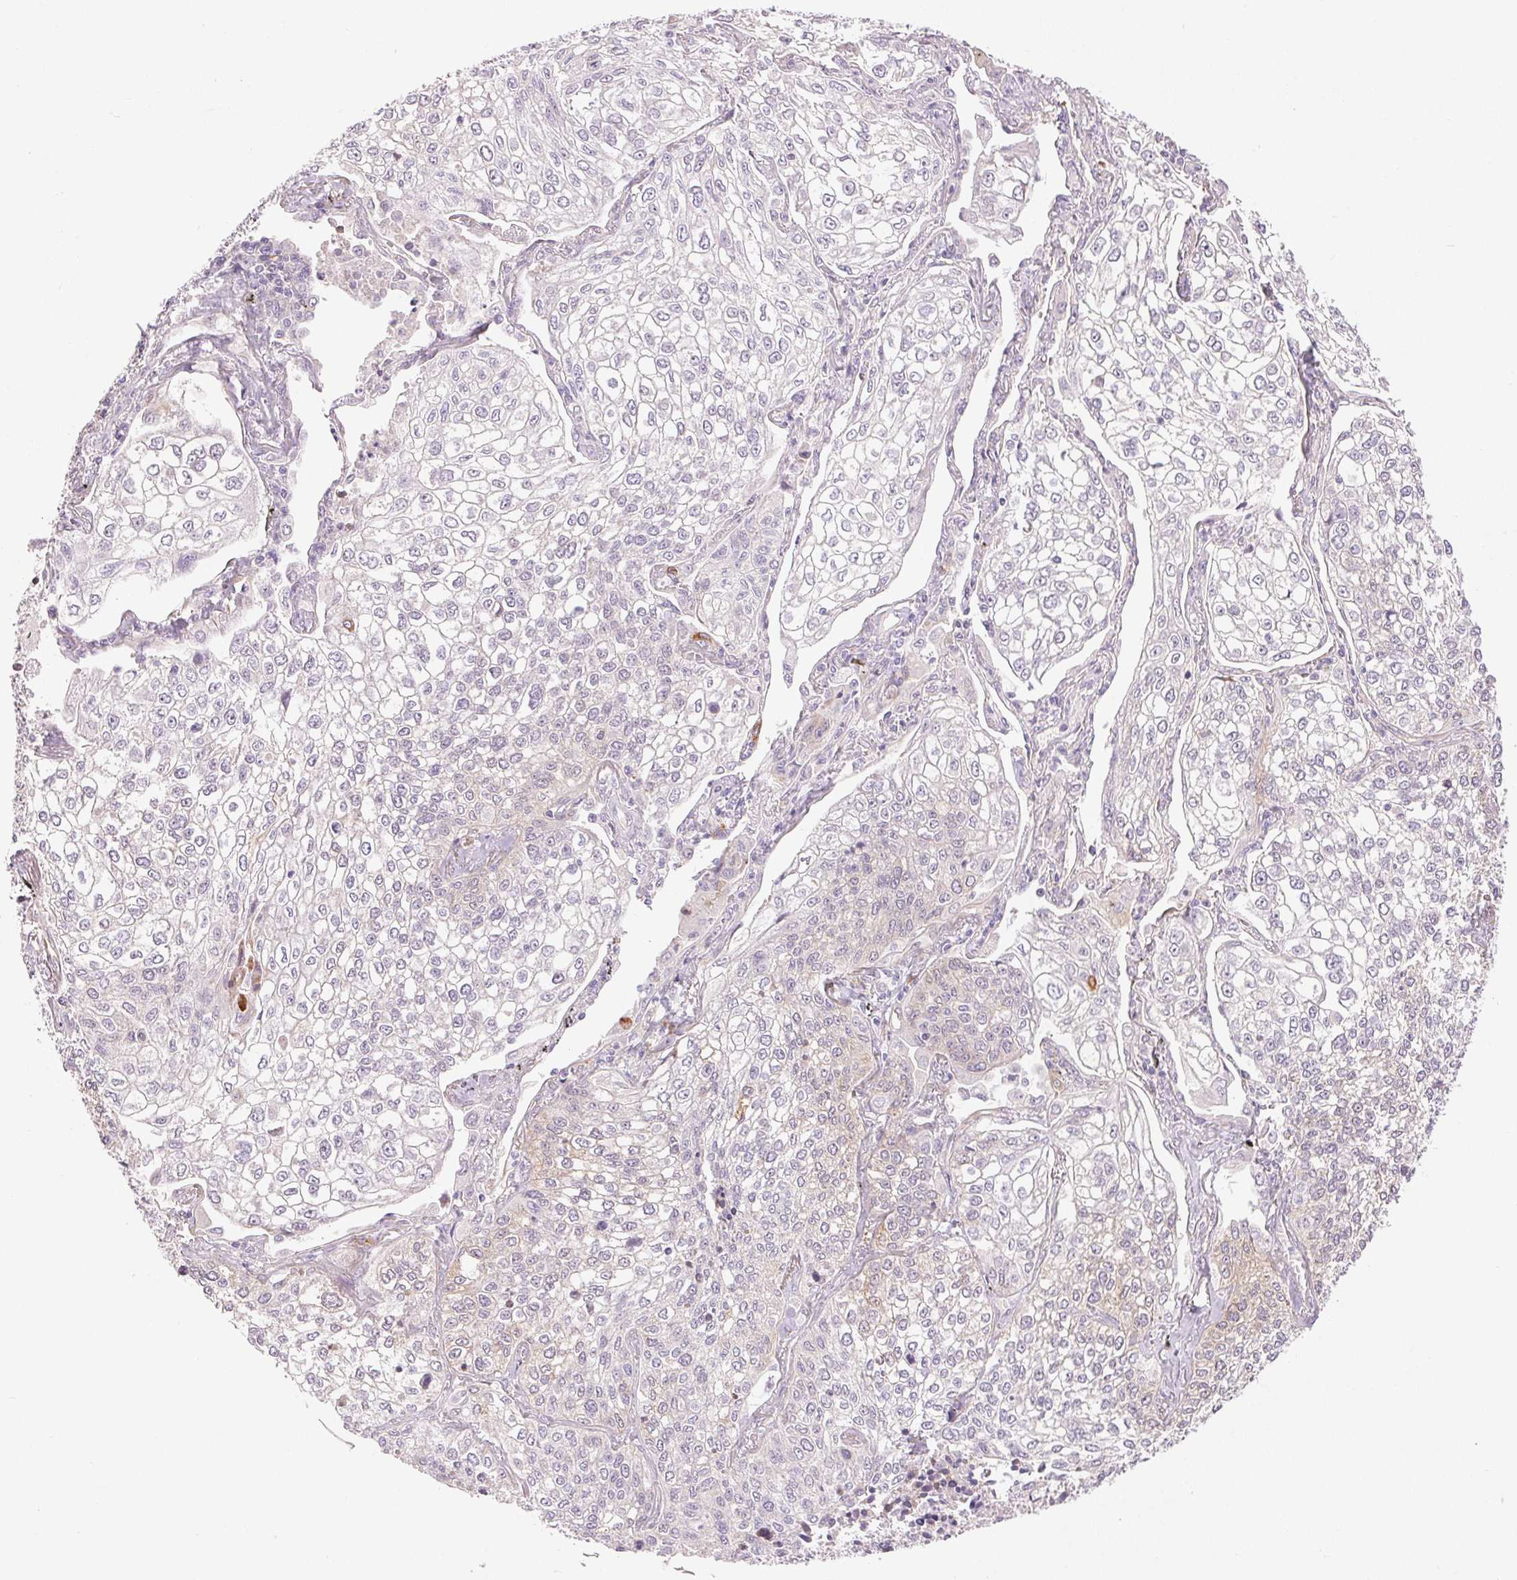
{"staining": {"intensity": "negative", "quantity": "none", "location": "none"}, "tissue": "lung cancer", "cell_type": "Tumor cells", "image_type": "cancer", "snomed": [{"axis": "morphology", "description": "Squamous cell carcinoma, NOS"}, {"axis": "topography", "description": "Lung"}], "caption": "Immunohistochemical staining of human lung cancer (squamous cell carcinoma) reveals no significant expression in tumor cells. The staining was performed using DAB to visualize the protein expression in brown, while the nuclei were stained in blue with hematoxylin (Magnification: 20x).", "gene": "METTL17", "patient": {"sex": "male", "age": 74}}